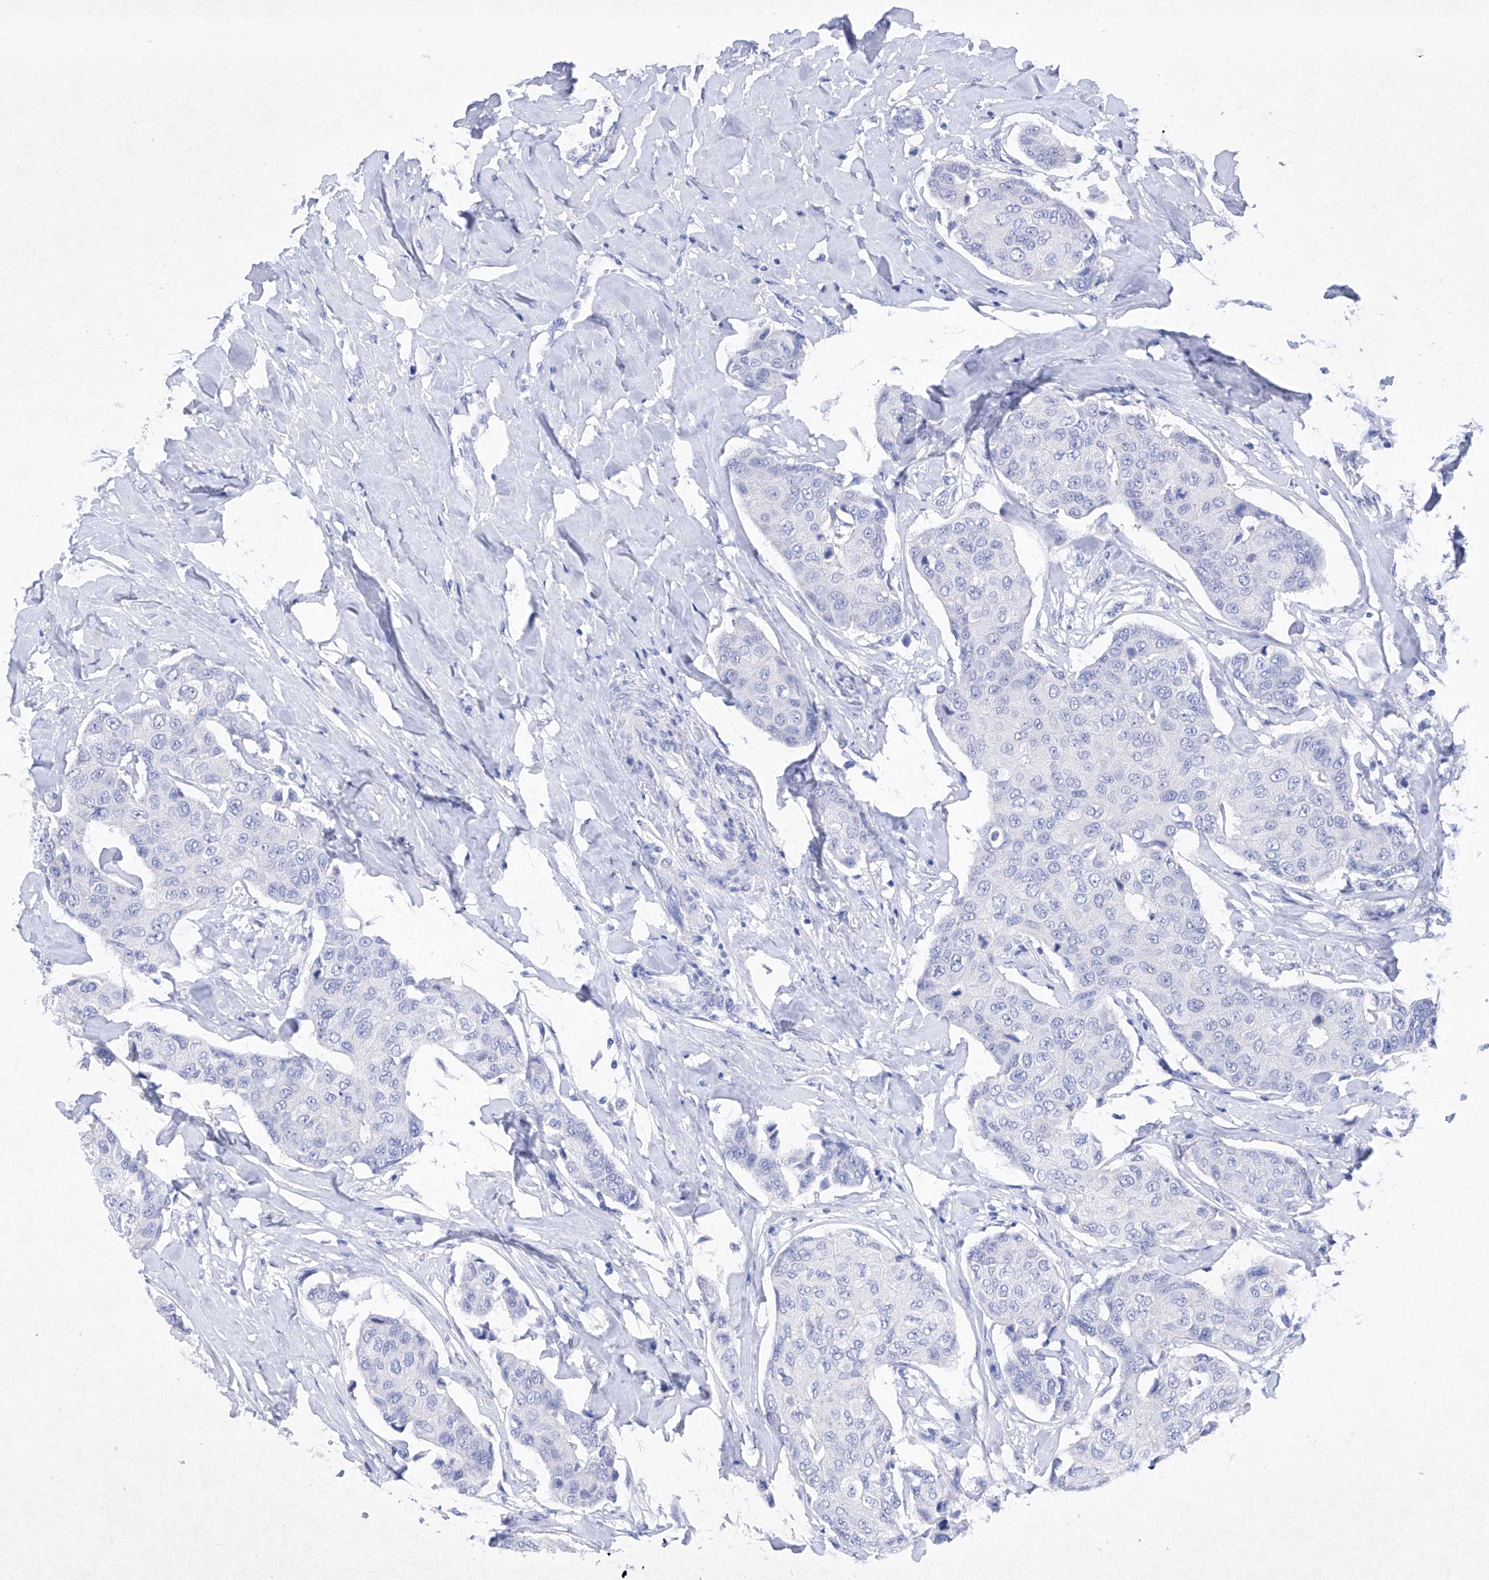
{"staining": {"intensity": "negative", "quantity": "none", "location": "none"}, "tissue": "breast cancer", "cell_type": "Tumor cells", "image_type": "cancer", "snomed": [{"axis": "morphology", "description": "Duct carcinoma"}, {"axis": "topography", "description": "Breast"}], "caption": "Breast invasive ductal carcinoma stained for a protein using IHC shows no staining tumor cells.", "gene": "BARX2", "patient": {"sex": "female", "age": 80}}